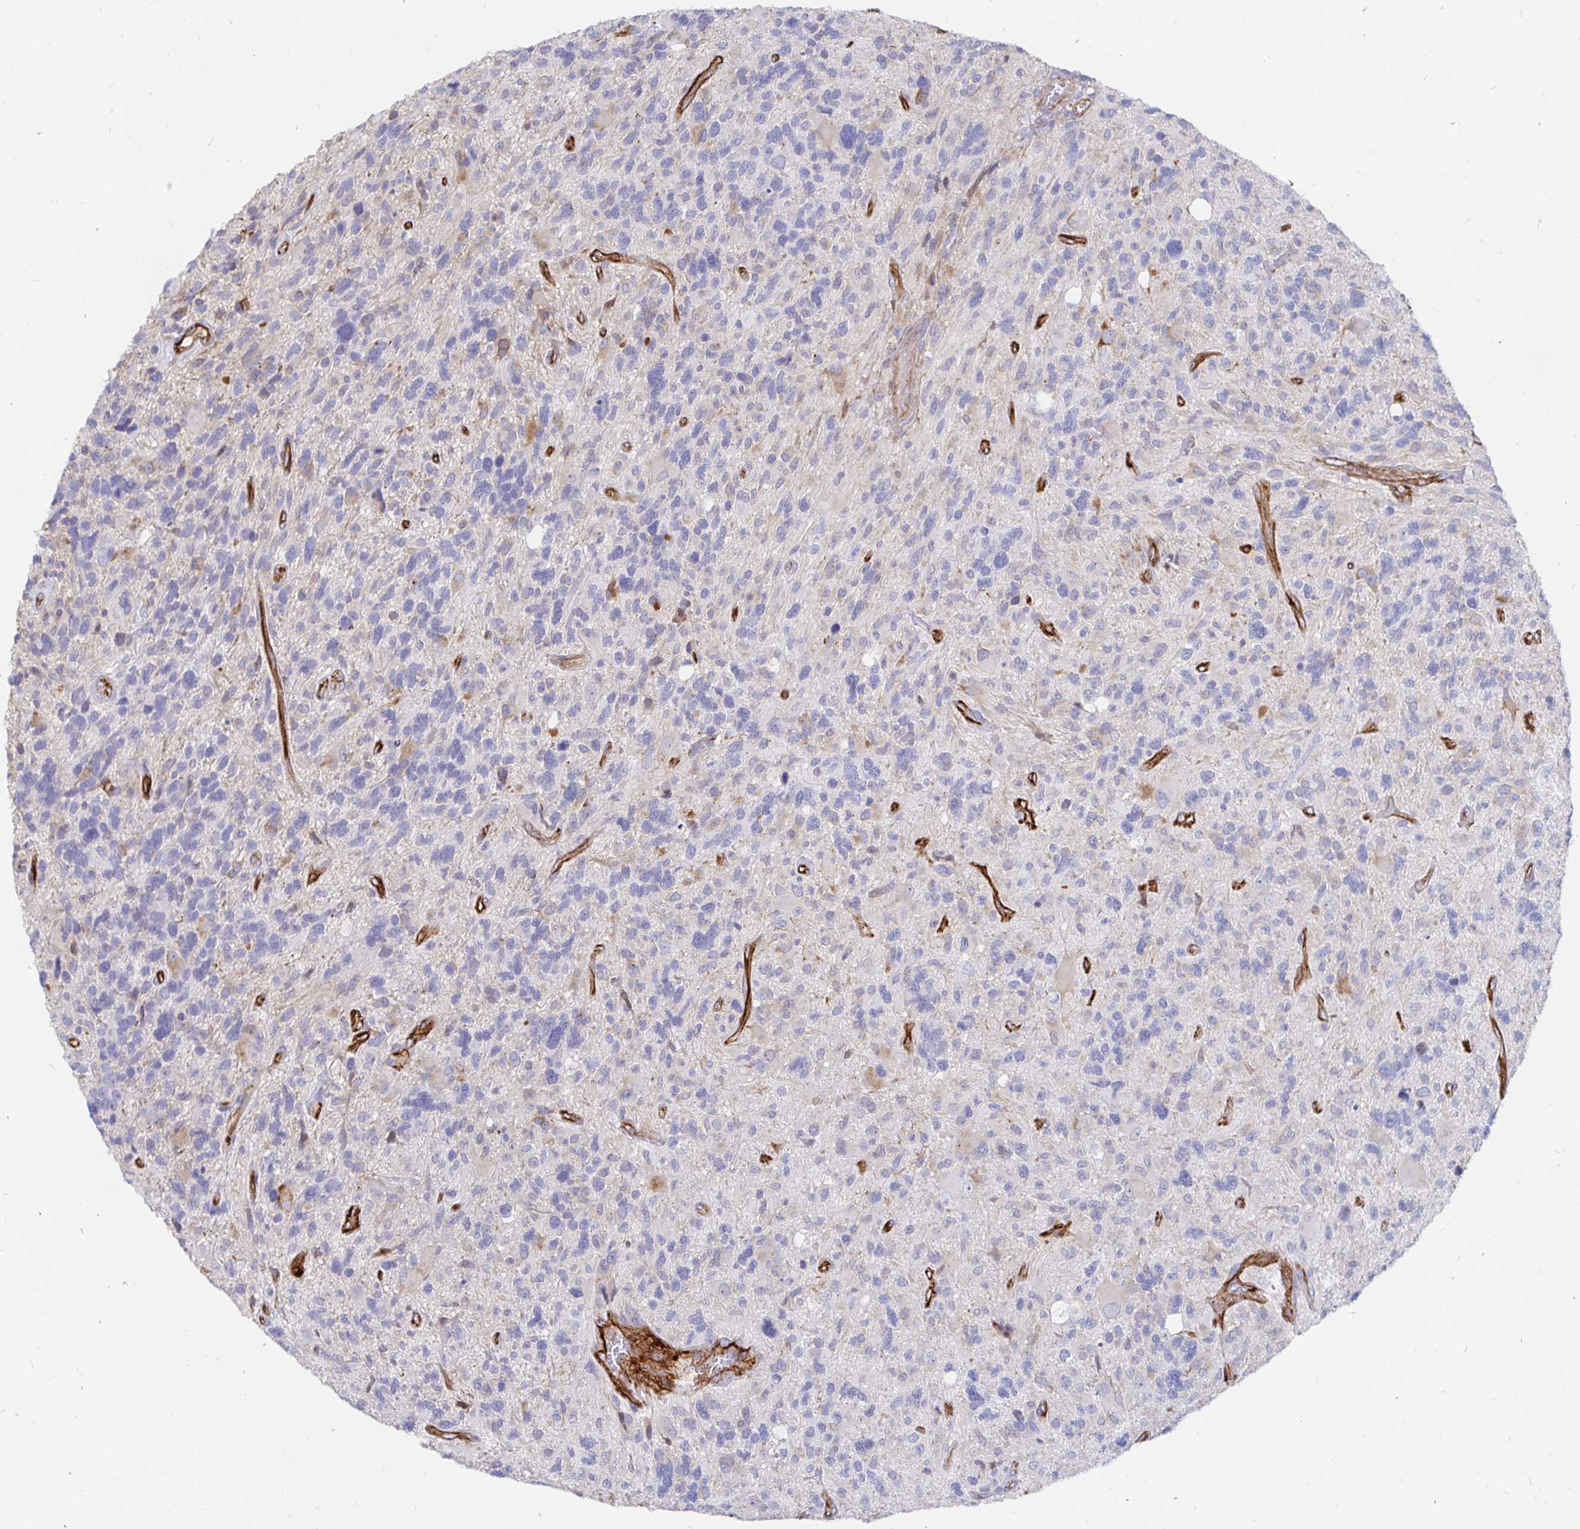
{"staining": {"intensity": "negative", "quantity": "none", "location": "none"}, "tissue": "glioma", "cell_type": "Tumor cells", "image_type": "cancer", "snomed": [{"axis": "morphology", "description": "Glioma, malignant, High grade"}, {"axis": "topography", "description": "Brain"}], "caption": "IHC photomicrograph of neoplastic tissue: glioma stained with DAB demonstrates no significant protein expression in tumor cells.", "gene": "KCTD19", "patient": {"sex": "male", "age": 49}}